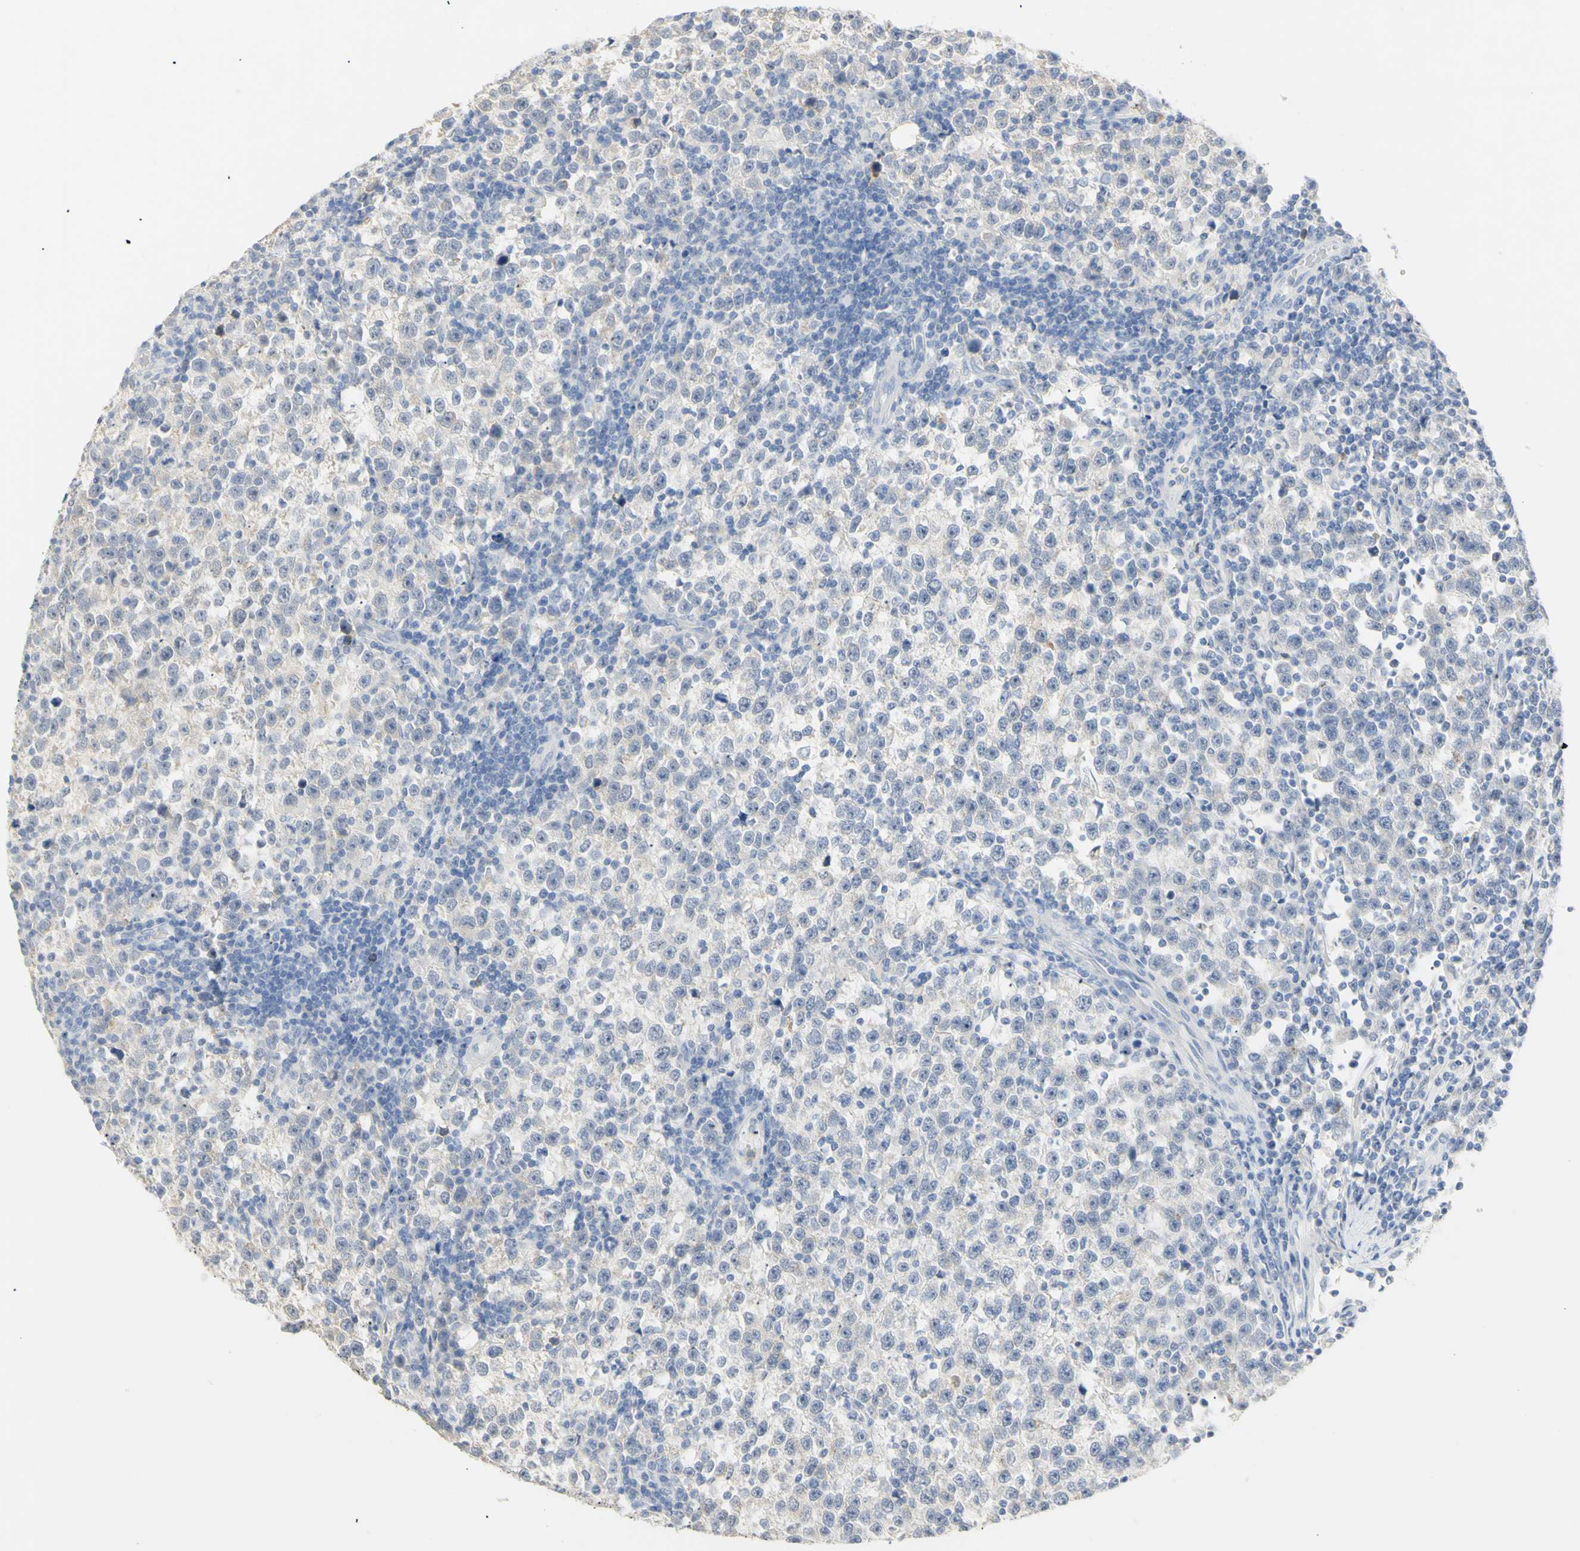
{"staining": {"intensity": "negative", "quantity": "none", "location": "none"}, "tissue": "testis cancer", "cell_type": "Tumor cells", "image_type": "cancer", "snomed": [{"axis": "morphology", "description": "Seminoma, NOS"}, {"axis": "topography", "description": "Testis"}], "caption": "Tumor cells are negative for brown protein staining in testis seminoma.", "gene": "B4GALNT3", "patient": {"sex": "male", "age": 43}}